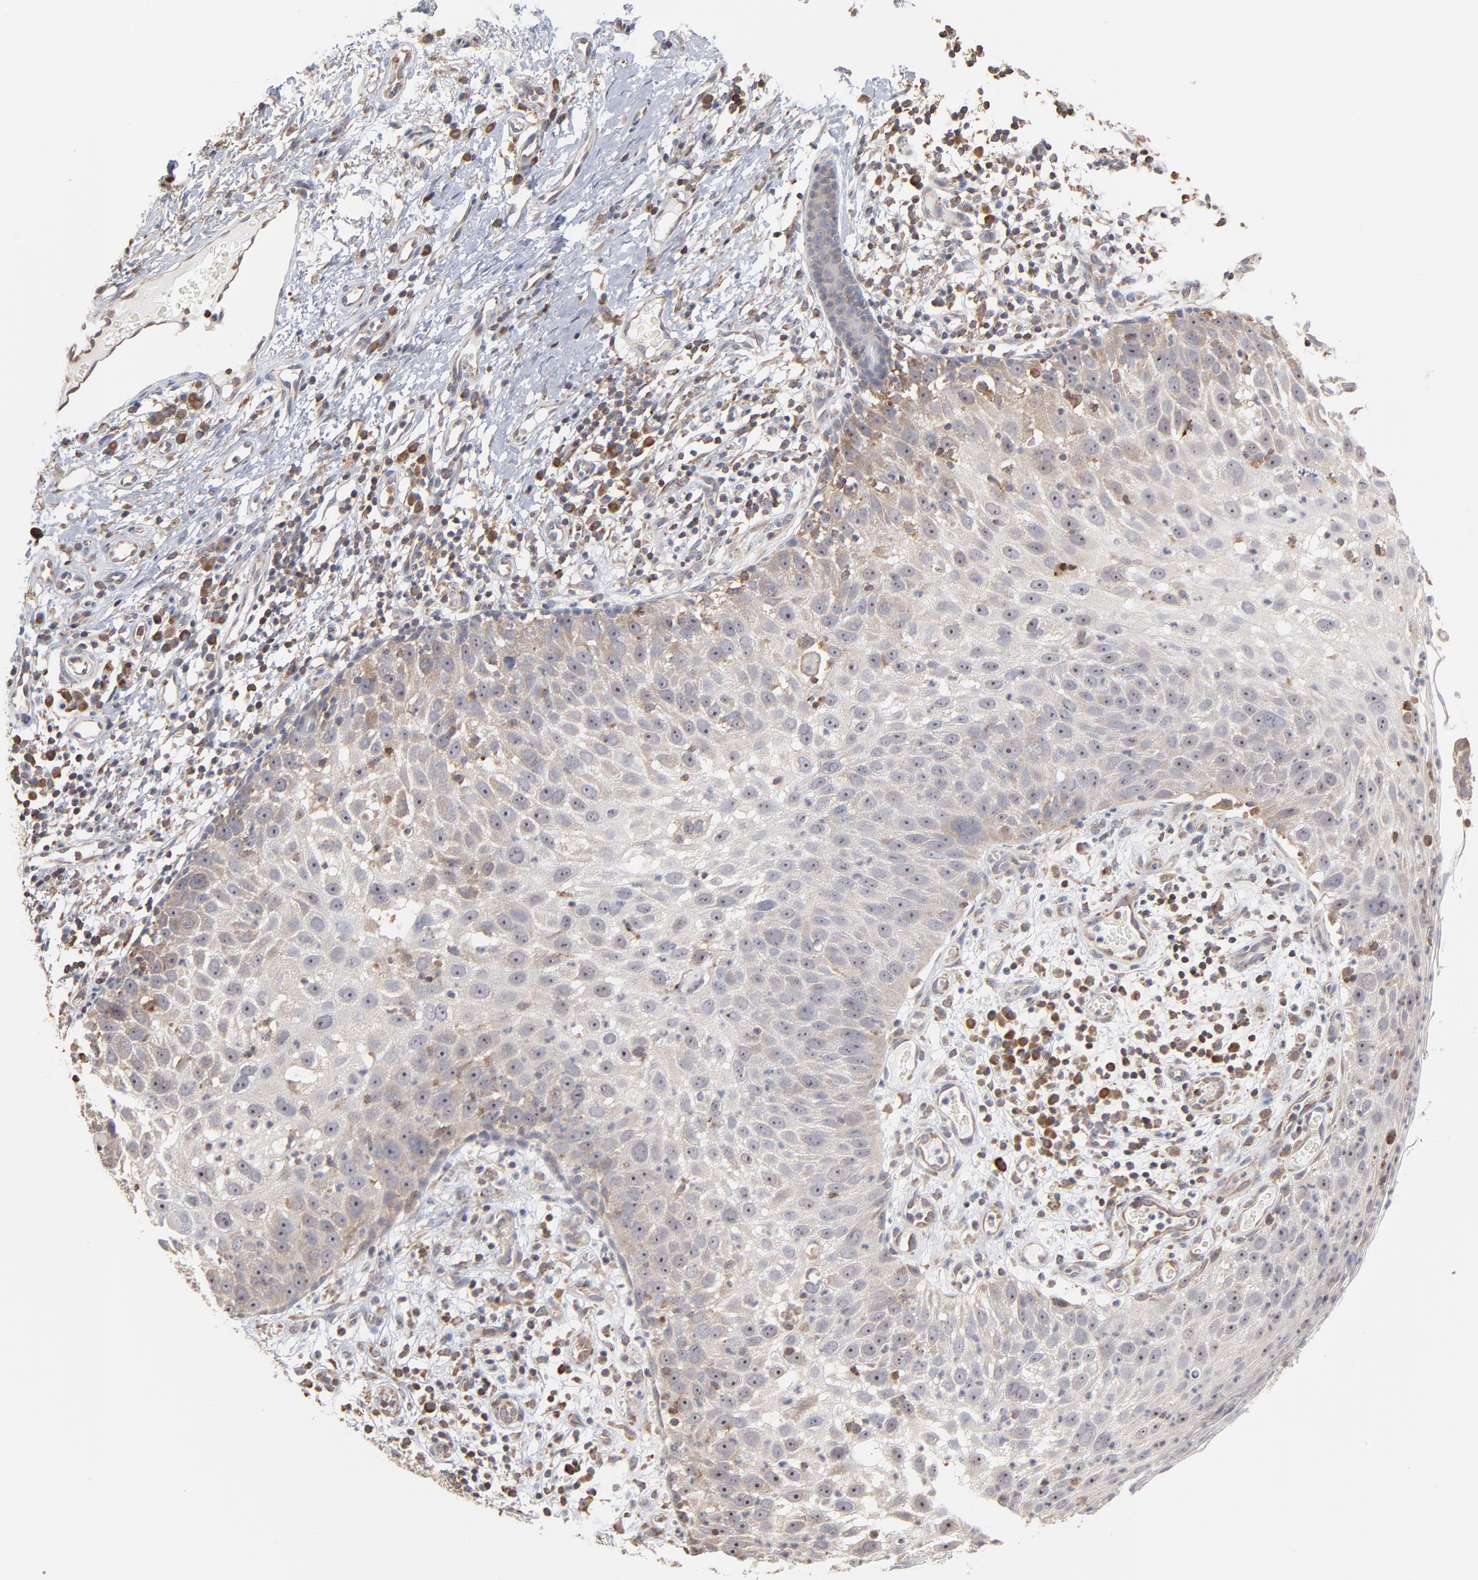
{"staining": {"intensity": "weak", "quantity": "25%-75%", "location": "cytoplasmic/membranous"}, "tissue": "skin cancer", "cell_type": "Tumor cells", "image_type": "cancer", "snomed": [{"axis": "morphology", "description": "Squamous cell carcinoma, NOS"}, {"axis": "topography", "description": "Skin"}], "caption": "Skin cancer stained for a protein (brown) shows weak cytoplasmic/membranous positive staining in approximately 25%-75% of tumor cells.", "gene": "RNF213", "patient": {"sex": "male", "age": 87}}